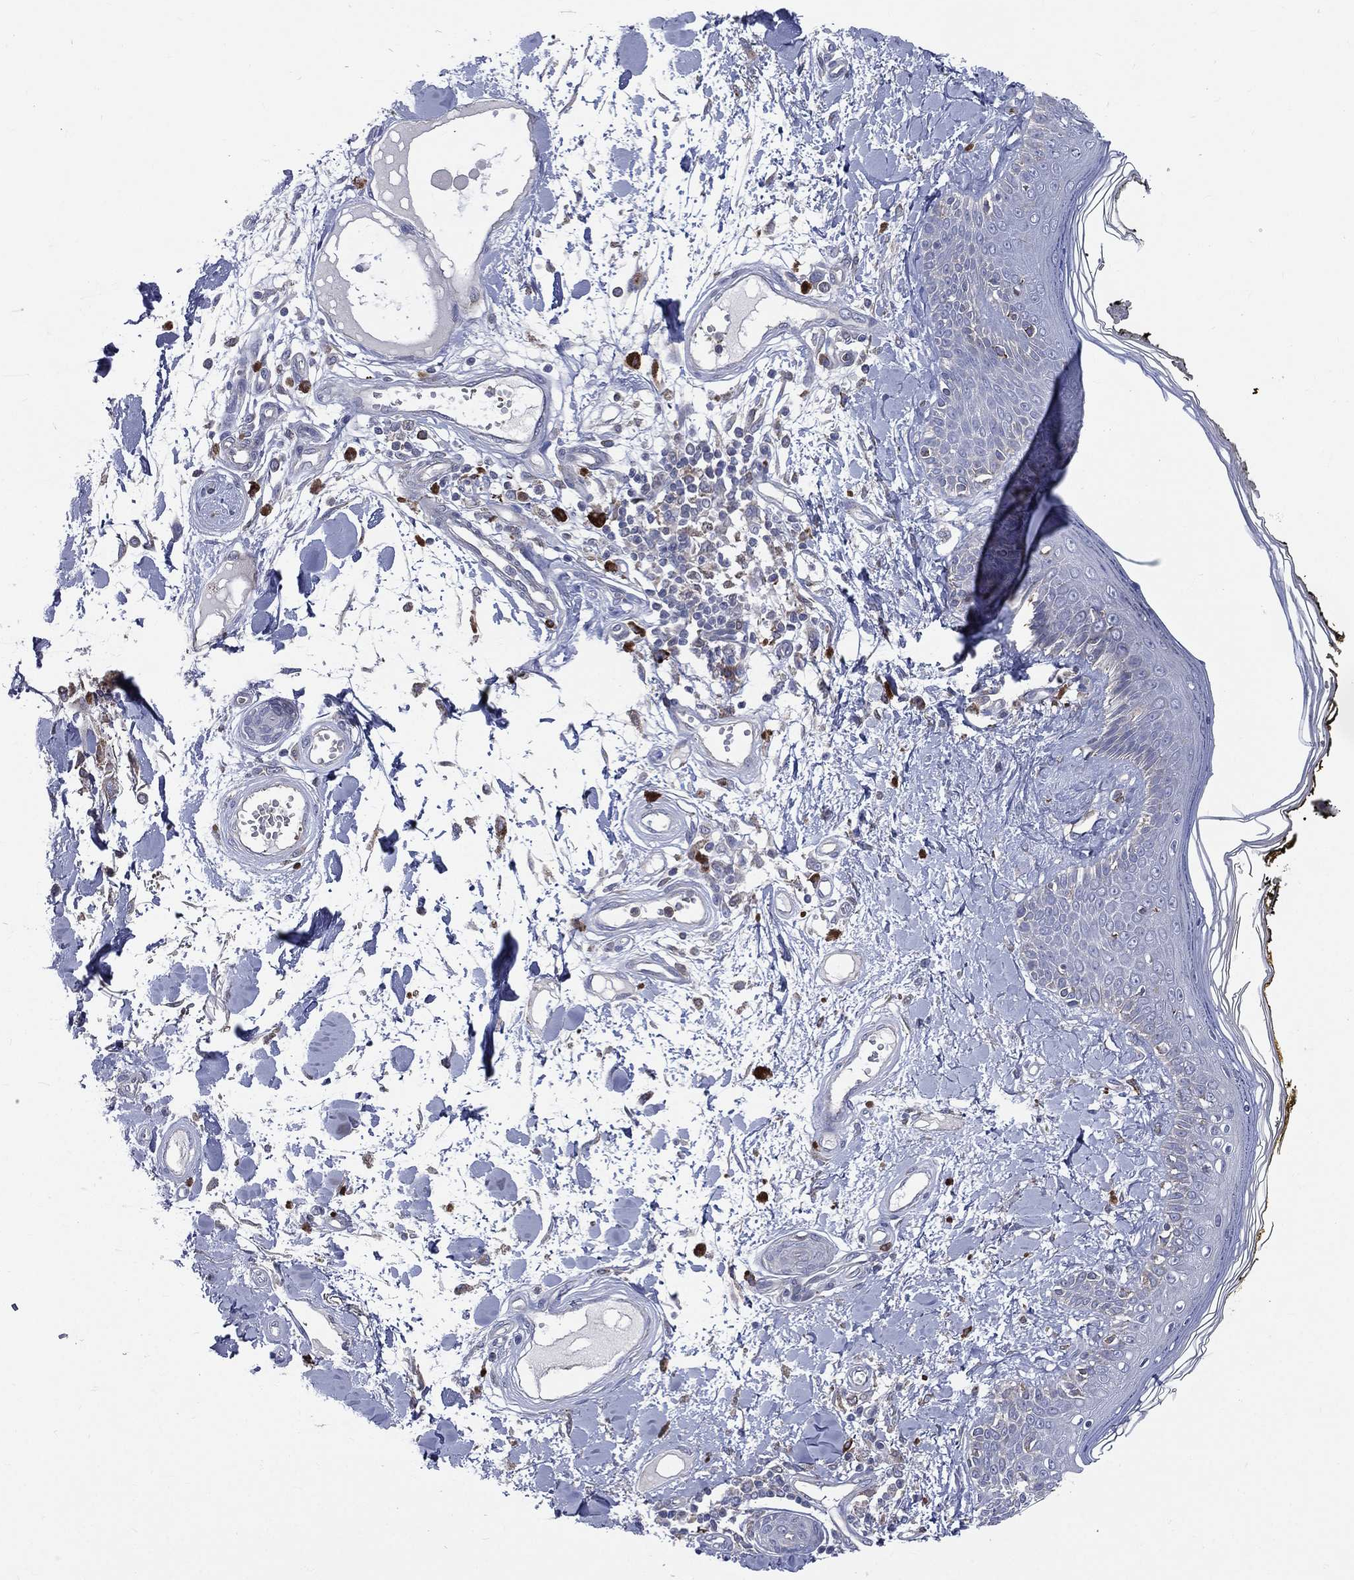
{"staining": {"intensity": "negative", "quantity": "none", "location": "none"}, "tissue": "skin", "cell_type": "Fibroblasts", "image_type": "normal", "snomed": [{"axis": "morphology", "description": "Normal tissue, NOS"}, {"axis": "topography", "description": "Skin"}], "caption": "Skin stained for a protein using immunohistochemistry (IHC) displays no staining fibroblasts.", "gene": "CCDC159", "patient": {"sex": "male", "age": 76}}